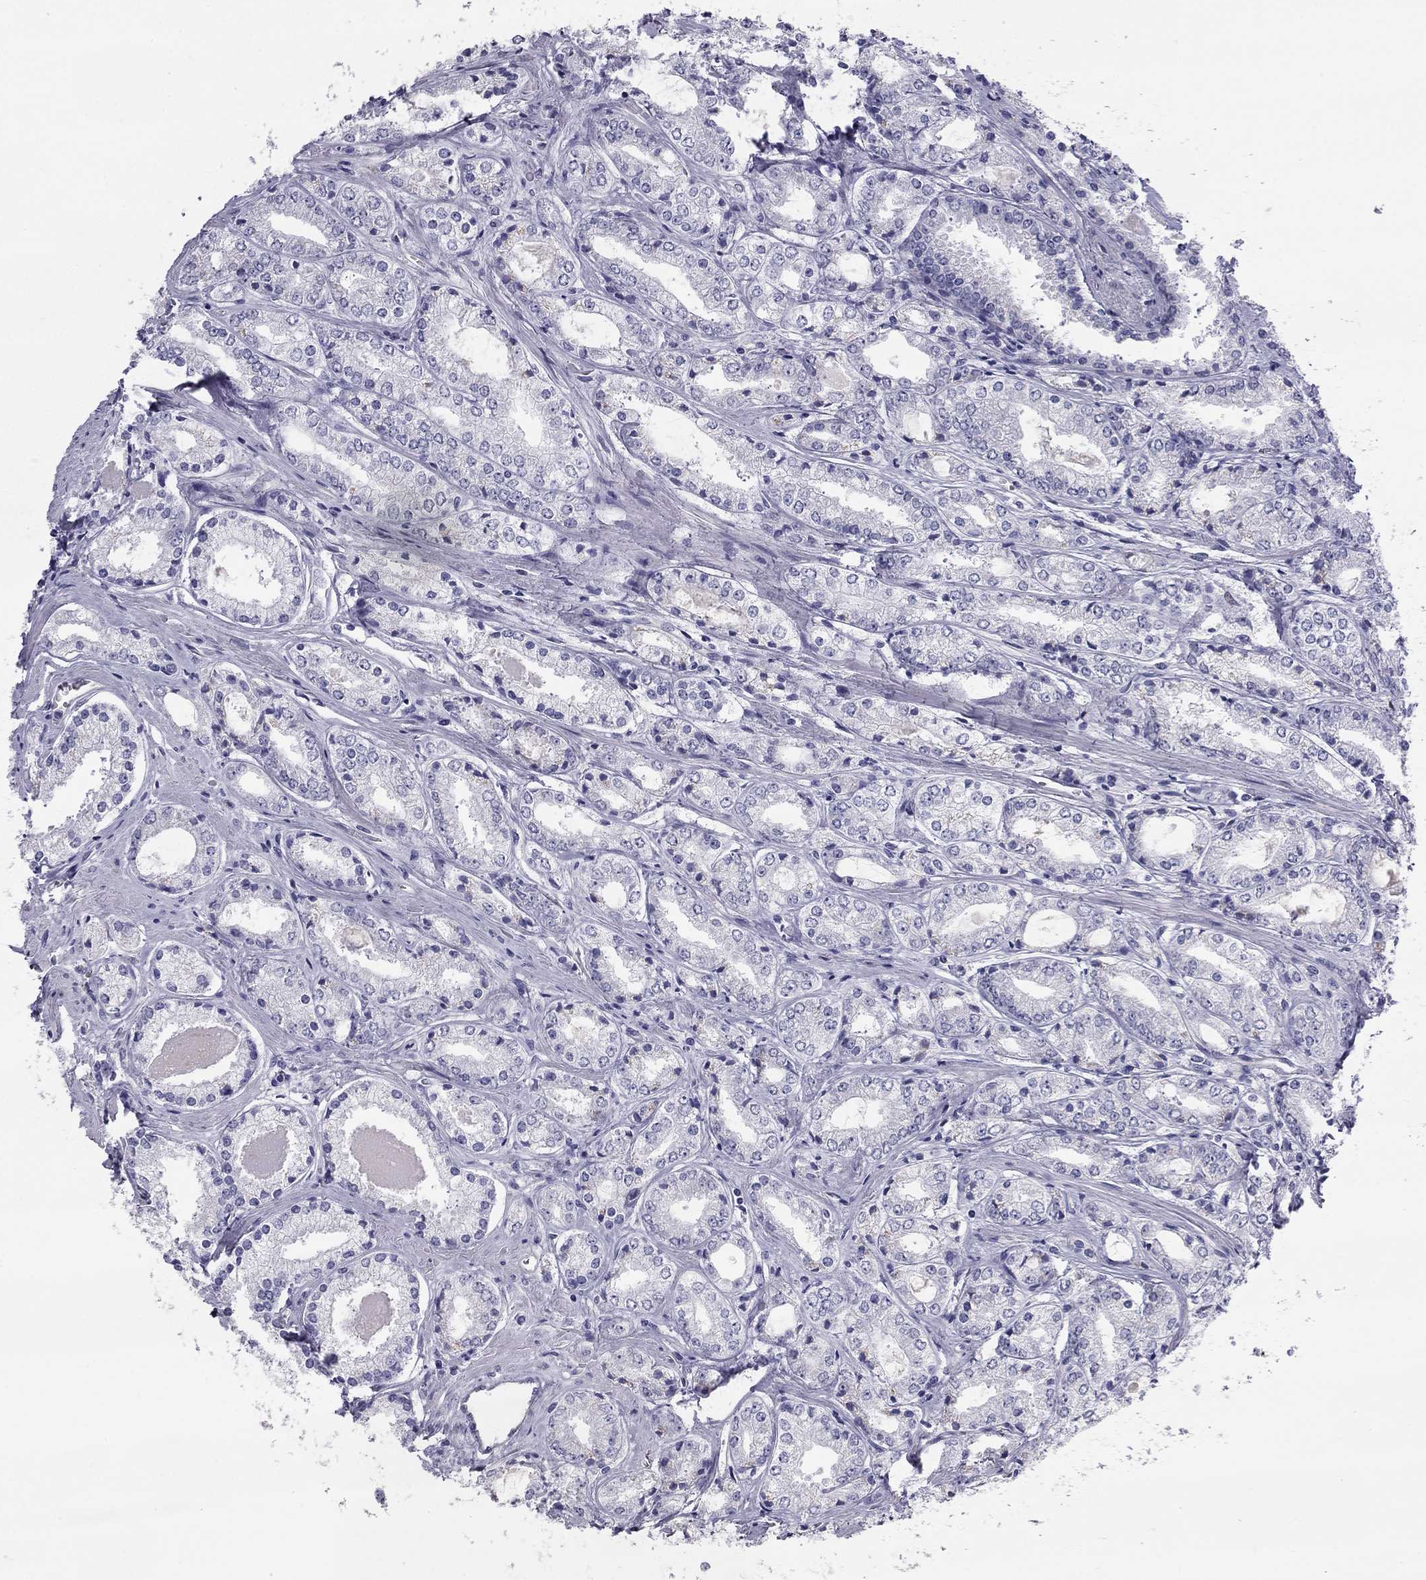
{"staining": {"intensity": "negative", "quantity": "none", "location": "none"}, "tissue": "prostate cancer", "cell_type": "Tumor cells", "image_type": "cancer", "snomed": [{"axis": "morphology", "description": "Adenocarcinoma, NOS"}, {"axis": "topography", "description": "Prostate"}], "caption": "This is a image of IHC staining of adenocarcinoma (prostate), which shows no positivity in tumor cells.", "gene": "TDRD6", "patient": {"sex": "male", "age": 72}}